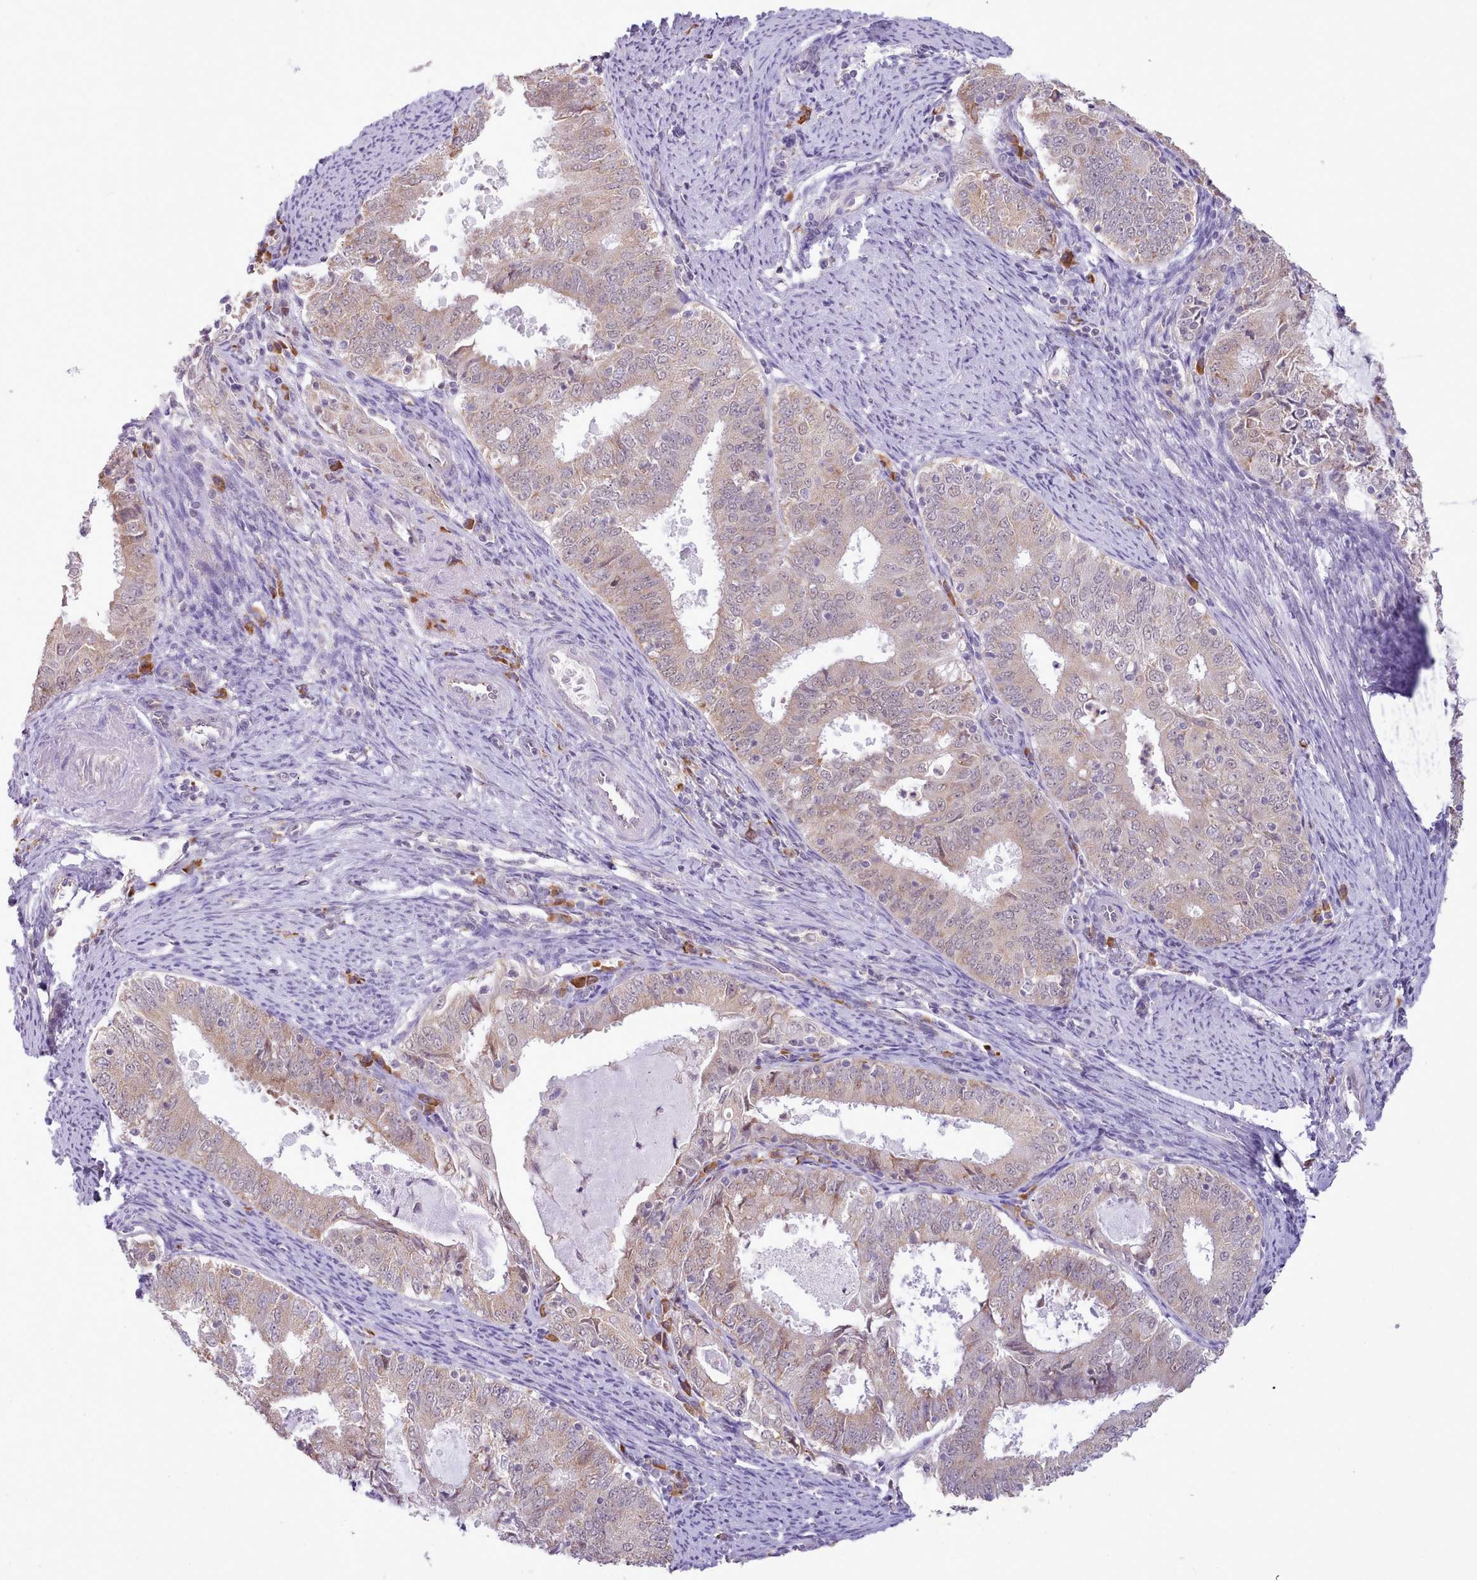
{"staining": {"intensity": "weak", "quantity": "25%-75%", "location": "cytoplasmic/membranous"}, "tissue": "endometrial cancer", "cell_type": "Tumor cells", "image_type": "cancer", "snomed": [{"axis": "morphology", "description": "Adenocarcinoma, NOS"}, {"axis": "topography", "description": "Endometrium"}], "caption": "A low amount of weak cytoplasmic/membranous expression is present in approximately 25%-75% of tumor cells in endometrial cancer tissue.", "gene": "SEC61B", "patient": {"sex": "female", "age": 57}}